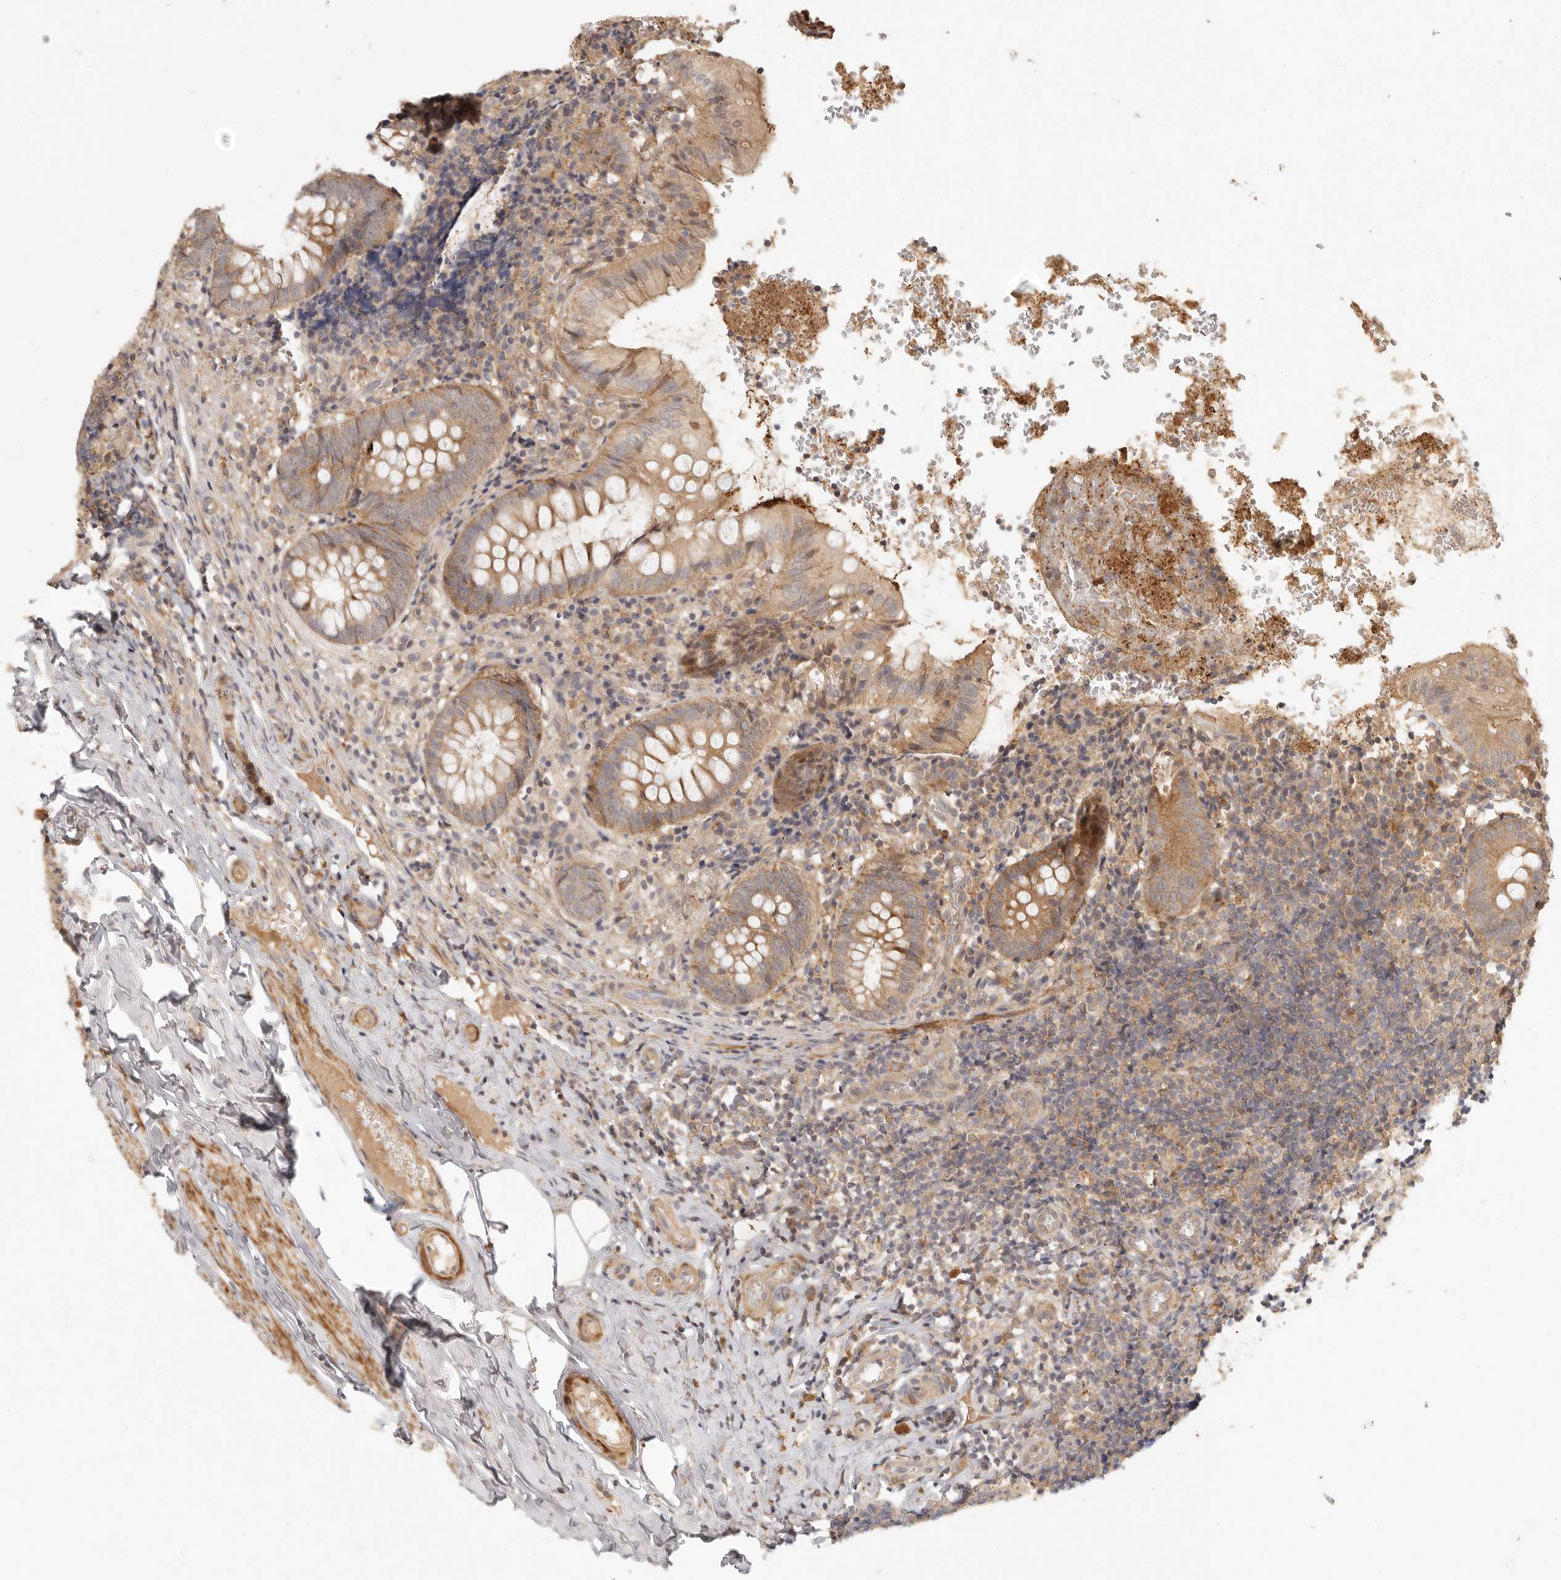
{"staining": {"intensity": "moderate", "quantity": ">75%", "location": "cytoplasmic/membranous"}, "tissue": "appendix", "cell_type": "Glandular cells", "image_type": "normal", "snomed": [{"axis": "morphology", "description": "Normal tissue, NOS"}, {"axis": "topography", "description": "Appendix"}], "caption": "Appendix stained for a protein reveals moderate cytoplasmic/membranous positivity in glandular cells. Nuclei are stained in blue.", "gene": "VIPR1", "patient": {"sex": "male", "age": 8}}